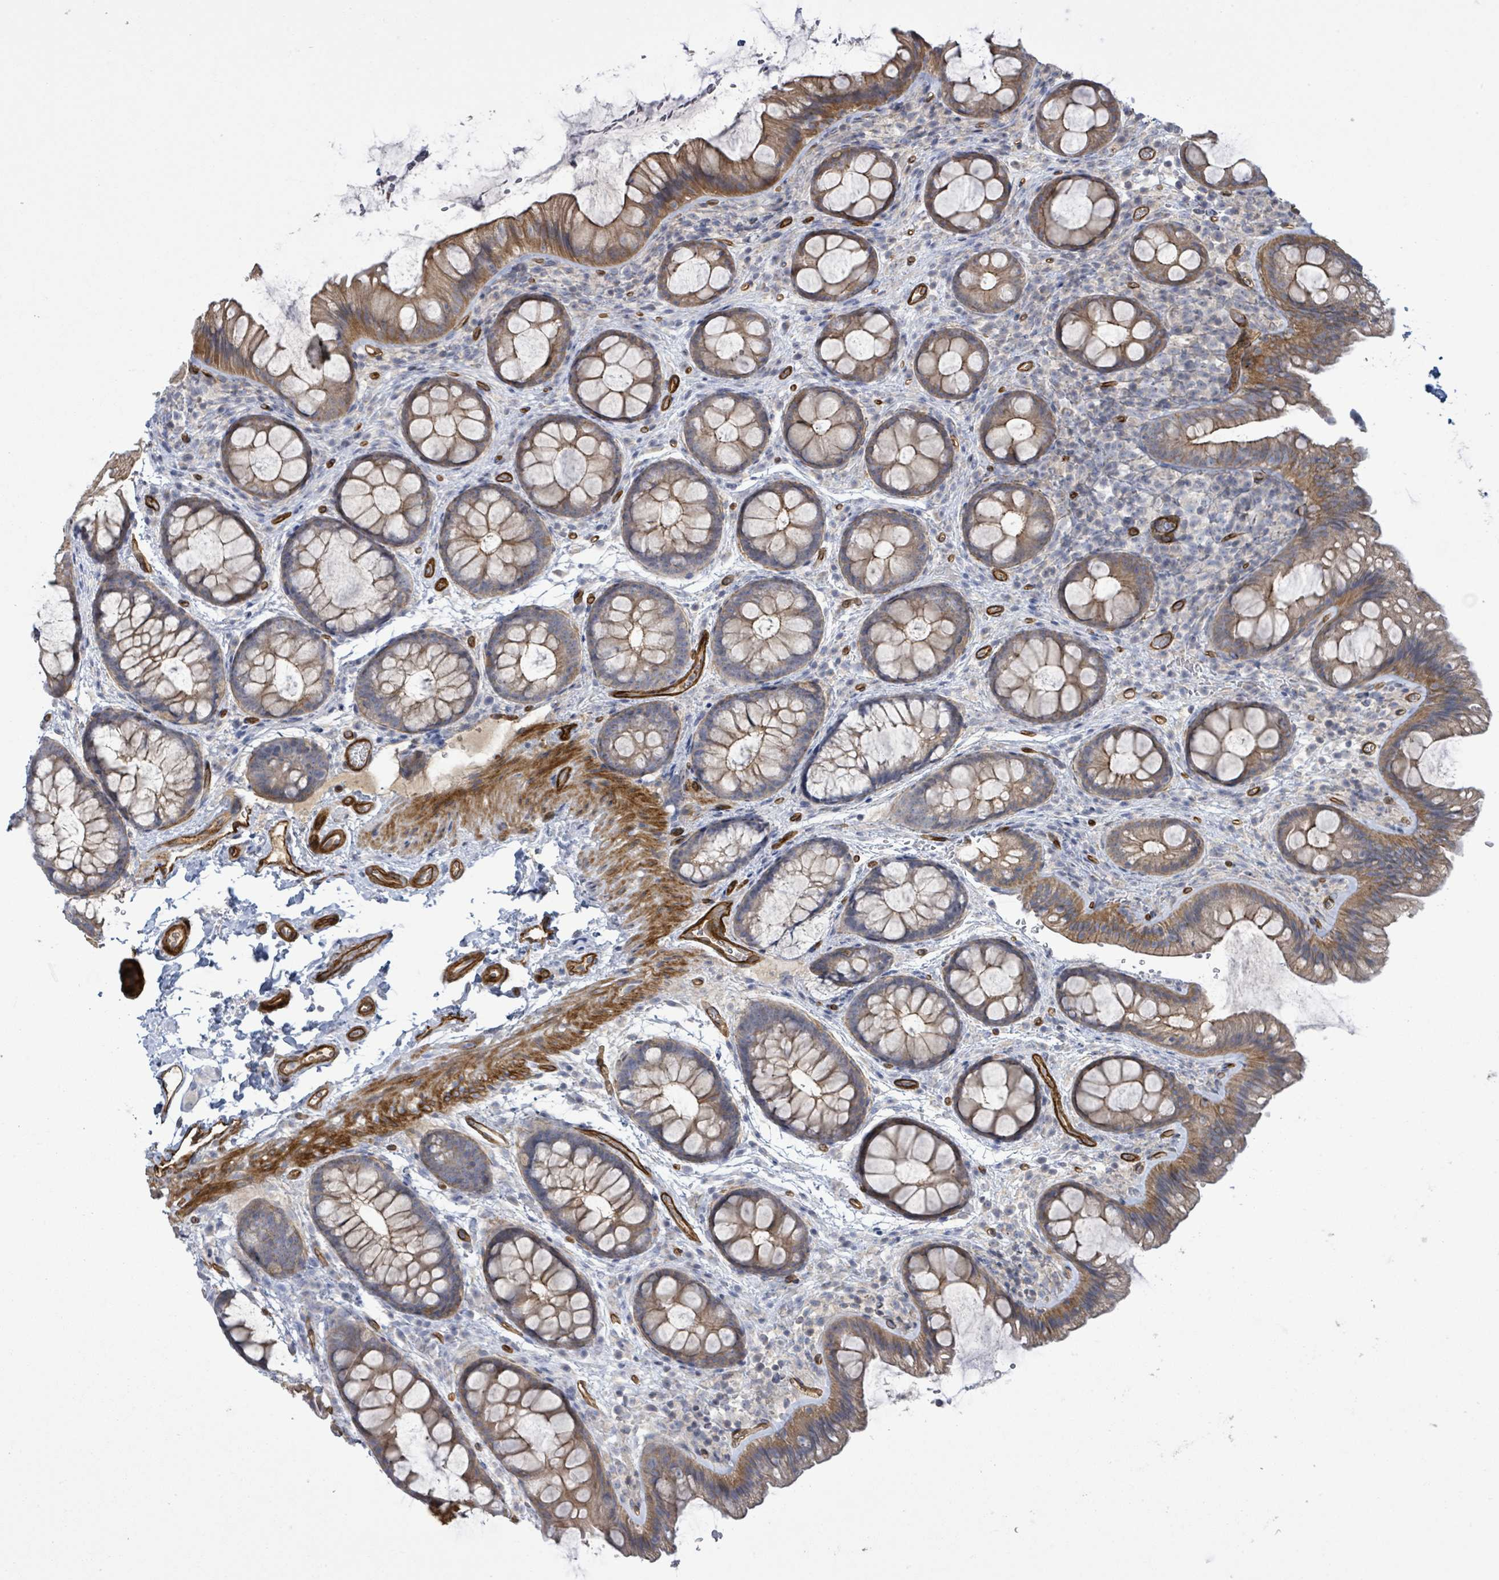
{"staining": {"intensity": "strong", "quantity": ">75%", "location": "cytoplasmic/membranous"}, "tissue": "colon", "cell_type": "Endothelial cells", "image_type": "normal", "snomed": [{"axis": "morphology", "description": "Normal tissue, NOS"}, {"axis": "topography", "description": "Colon"}], "caption": "Brown immunohistochemical staining in unremarkable colon displays strong cytoplasmic/membranous positivity in about >75% of endothelial cells.", "gene": "KANK3", "patient": {"sex": "male", "age": 46}}